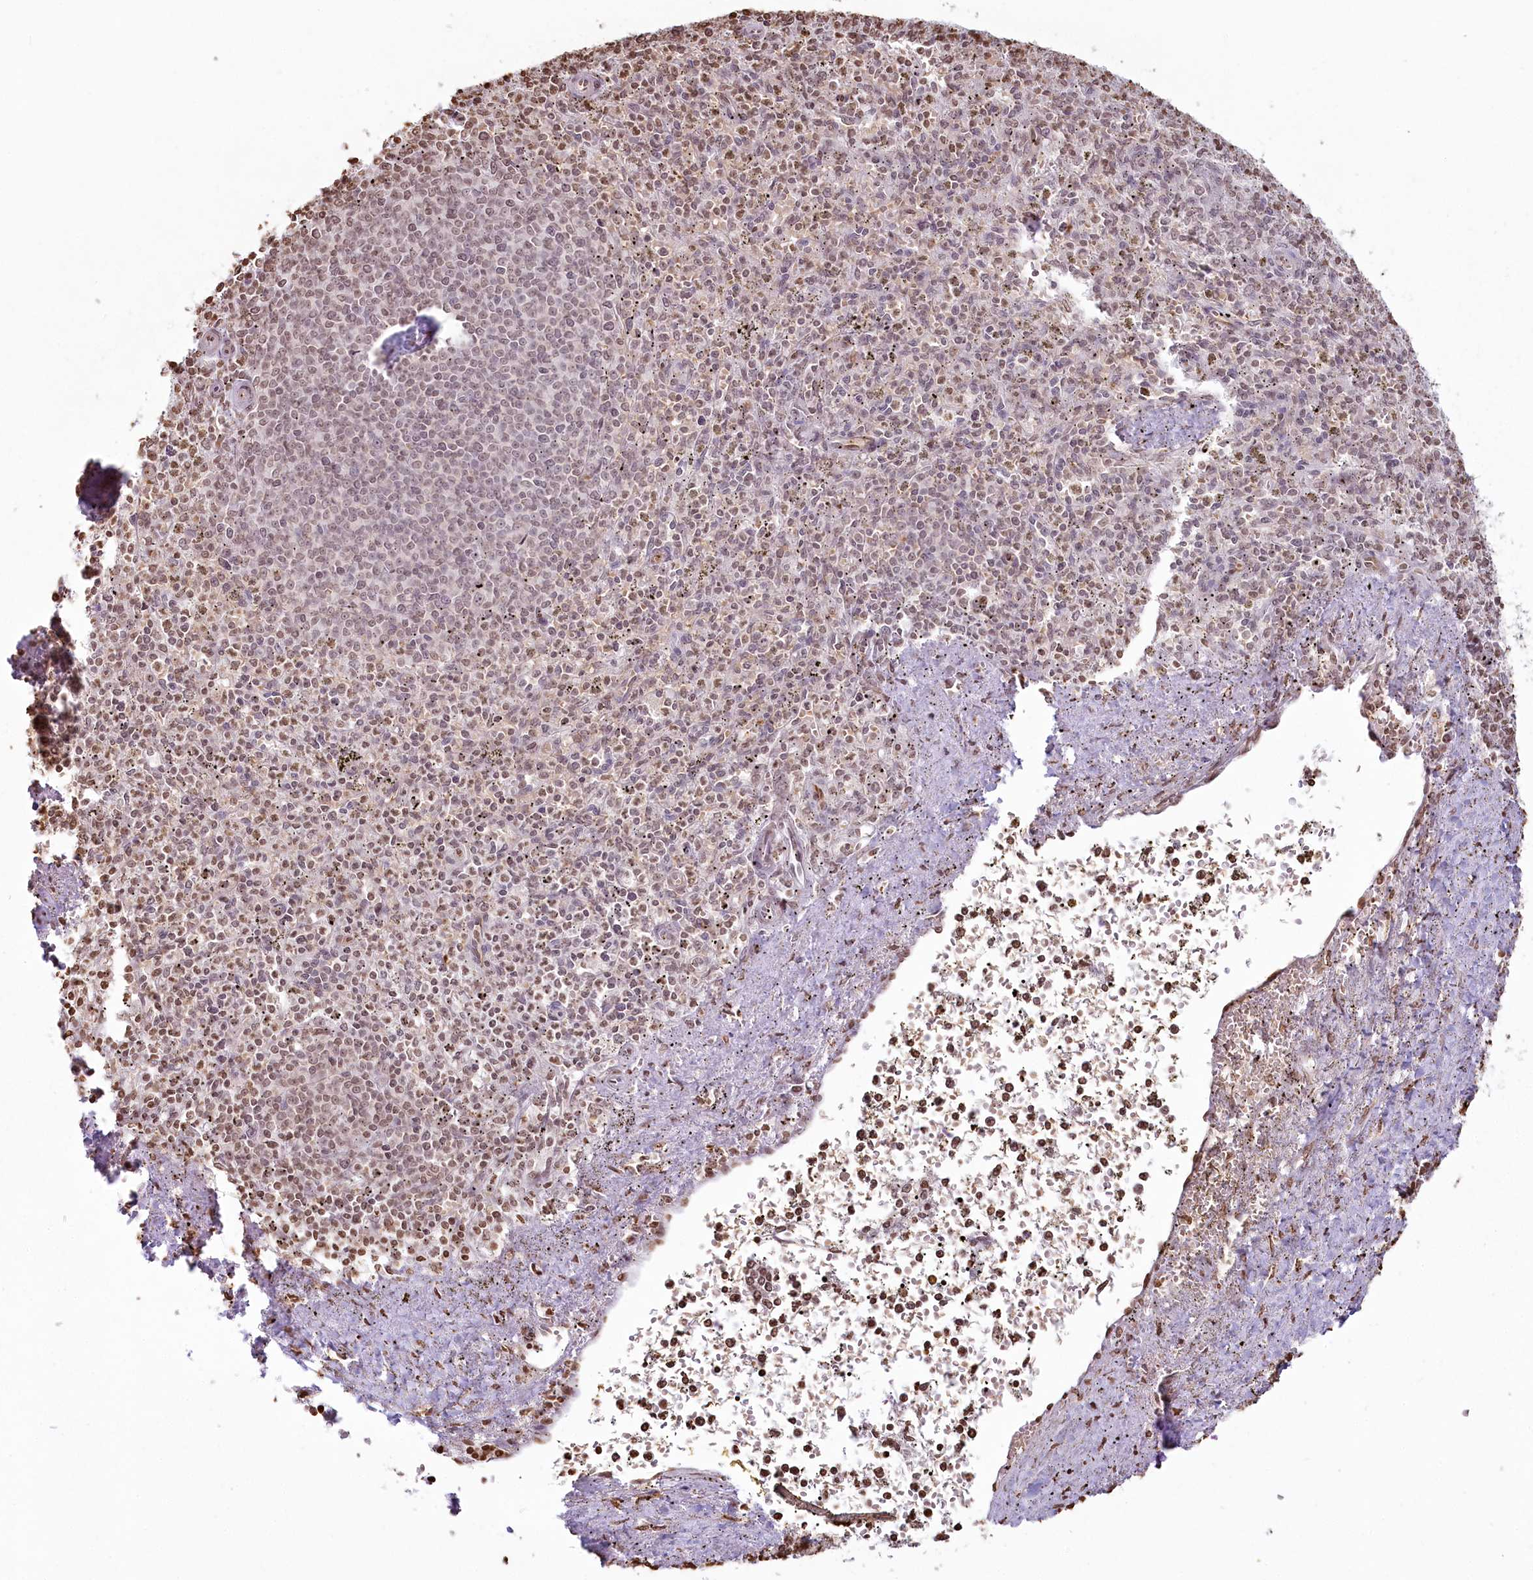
{"staining": {"intensity": "moderate", "quantity": "25%-75%", "location": "nuclear"}, "tissue": "spleen", "cell_type": "Cells in red pulp", "image_type": "normal", "snomed": [{"axis": "morphology", "description": "Normal tissue, NOS"}, {"axis": "topography", "description": "Spleen"}], "caption": "Cells in red pulp reveal medium levels of moderate nuclear positivity in approximately 25%-75% of cells in normal spleen.", "gene": "FAM13A", "patient": {"sex": "male", "age": 72}}